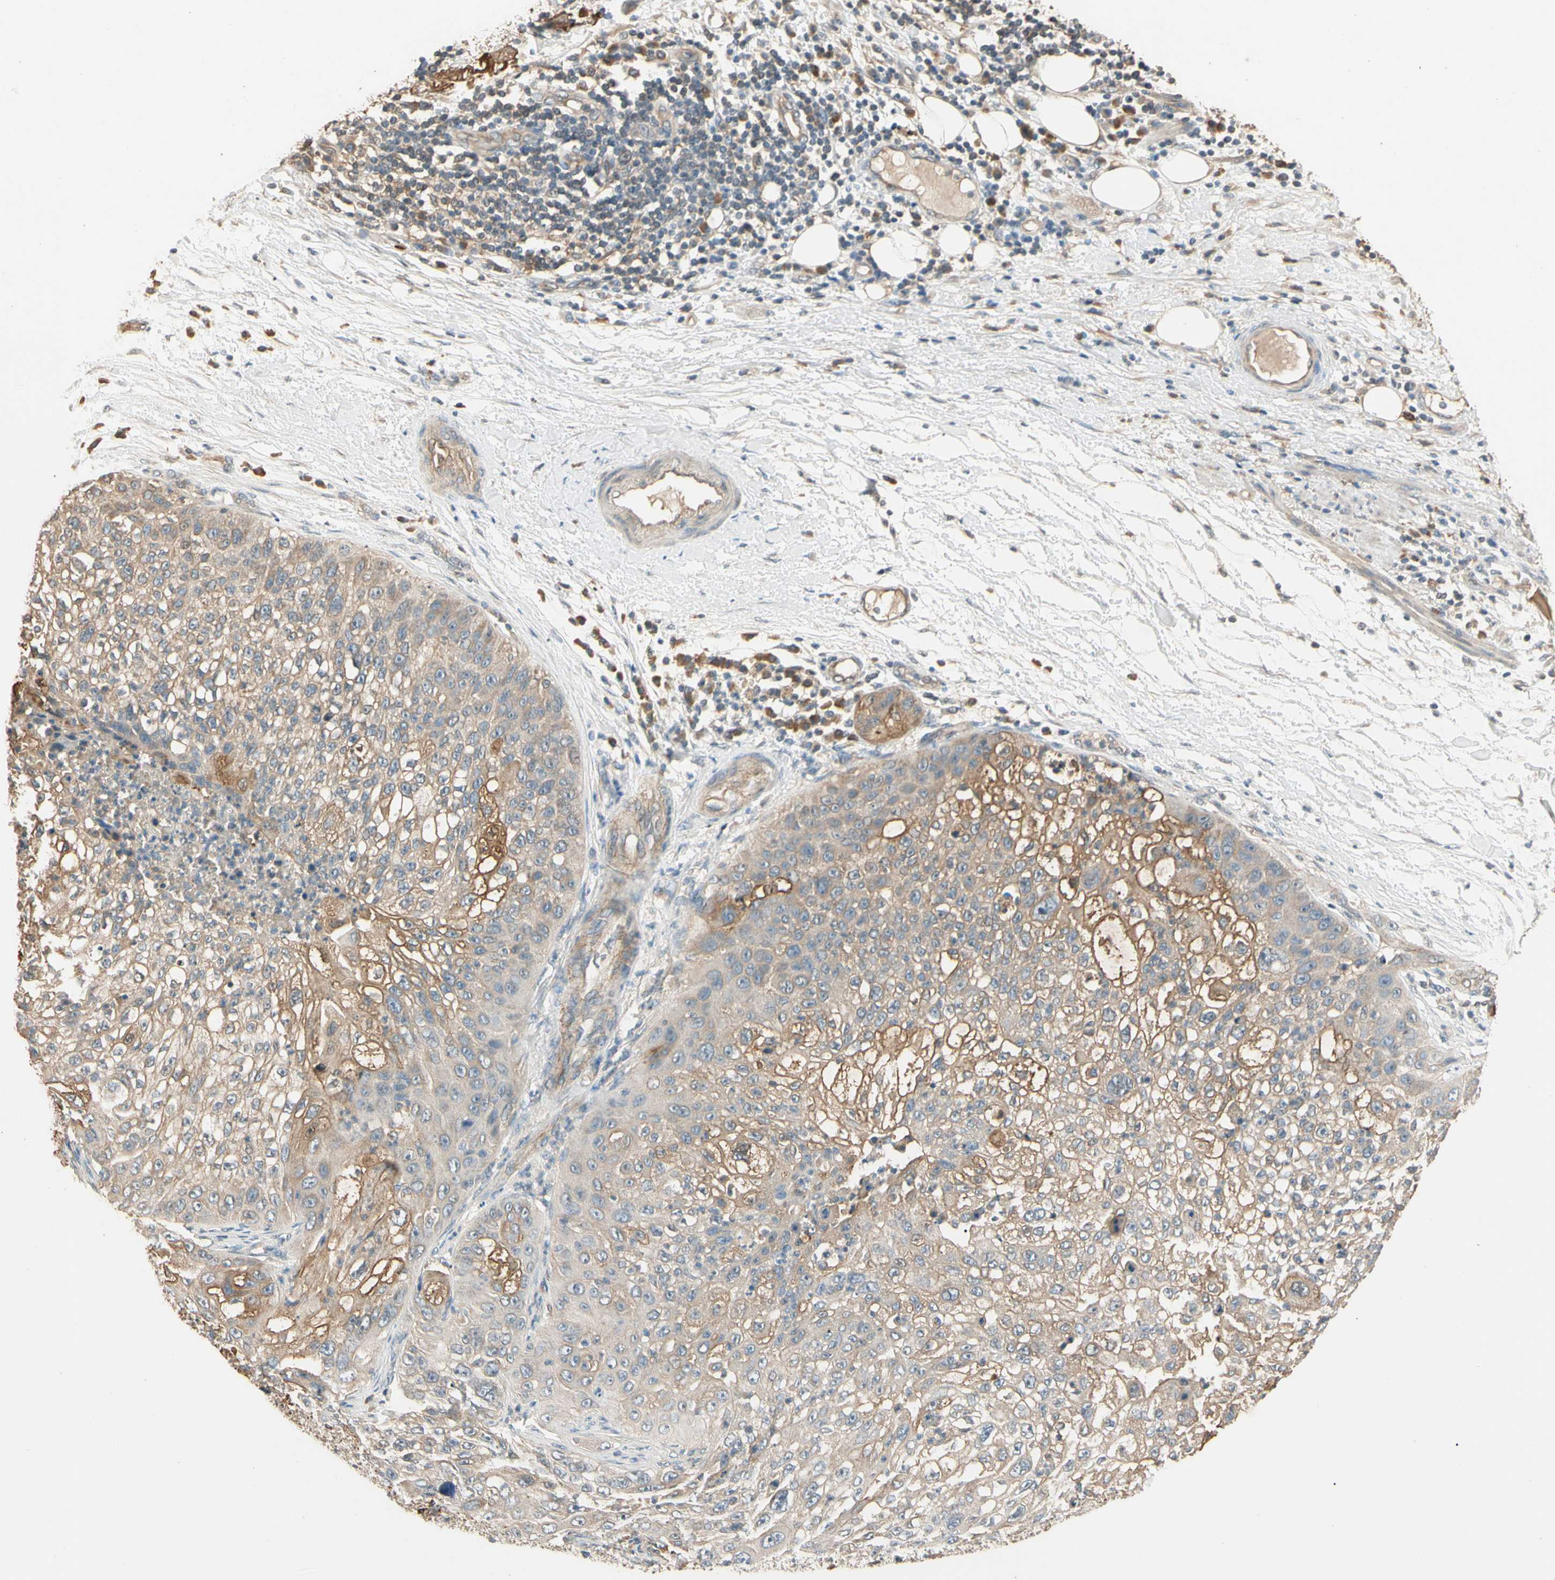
{"staining": {"intensity": "moderate", "quantity": "25%-75%", "location": "cytoplasmic/membranous"}, "tissue": "lung cancer", "cell_type": "Tumor cells", "image_type": "cancer", "snomed": [{"axis": "morphology", "description": "Inflammation, NOS"}, {"axis": "morphology", "description": "Squamous cell carcinoma, NOS"}, {"axis": "topography", "description": "Lymph node"}, {"axis": "topography", "description": "Soft tissue"}, {"axis": "topography", "description": "Lung"}], "caption": "Human lung squamous cell carcinoma stained with a protein marker shows moderate staining in tumor cells.", "gene": "CDH6", "patient": {"sex": "male", "age": 66}}